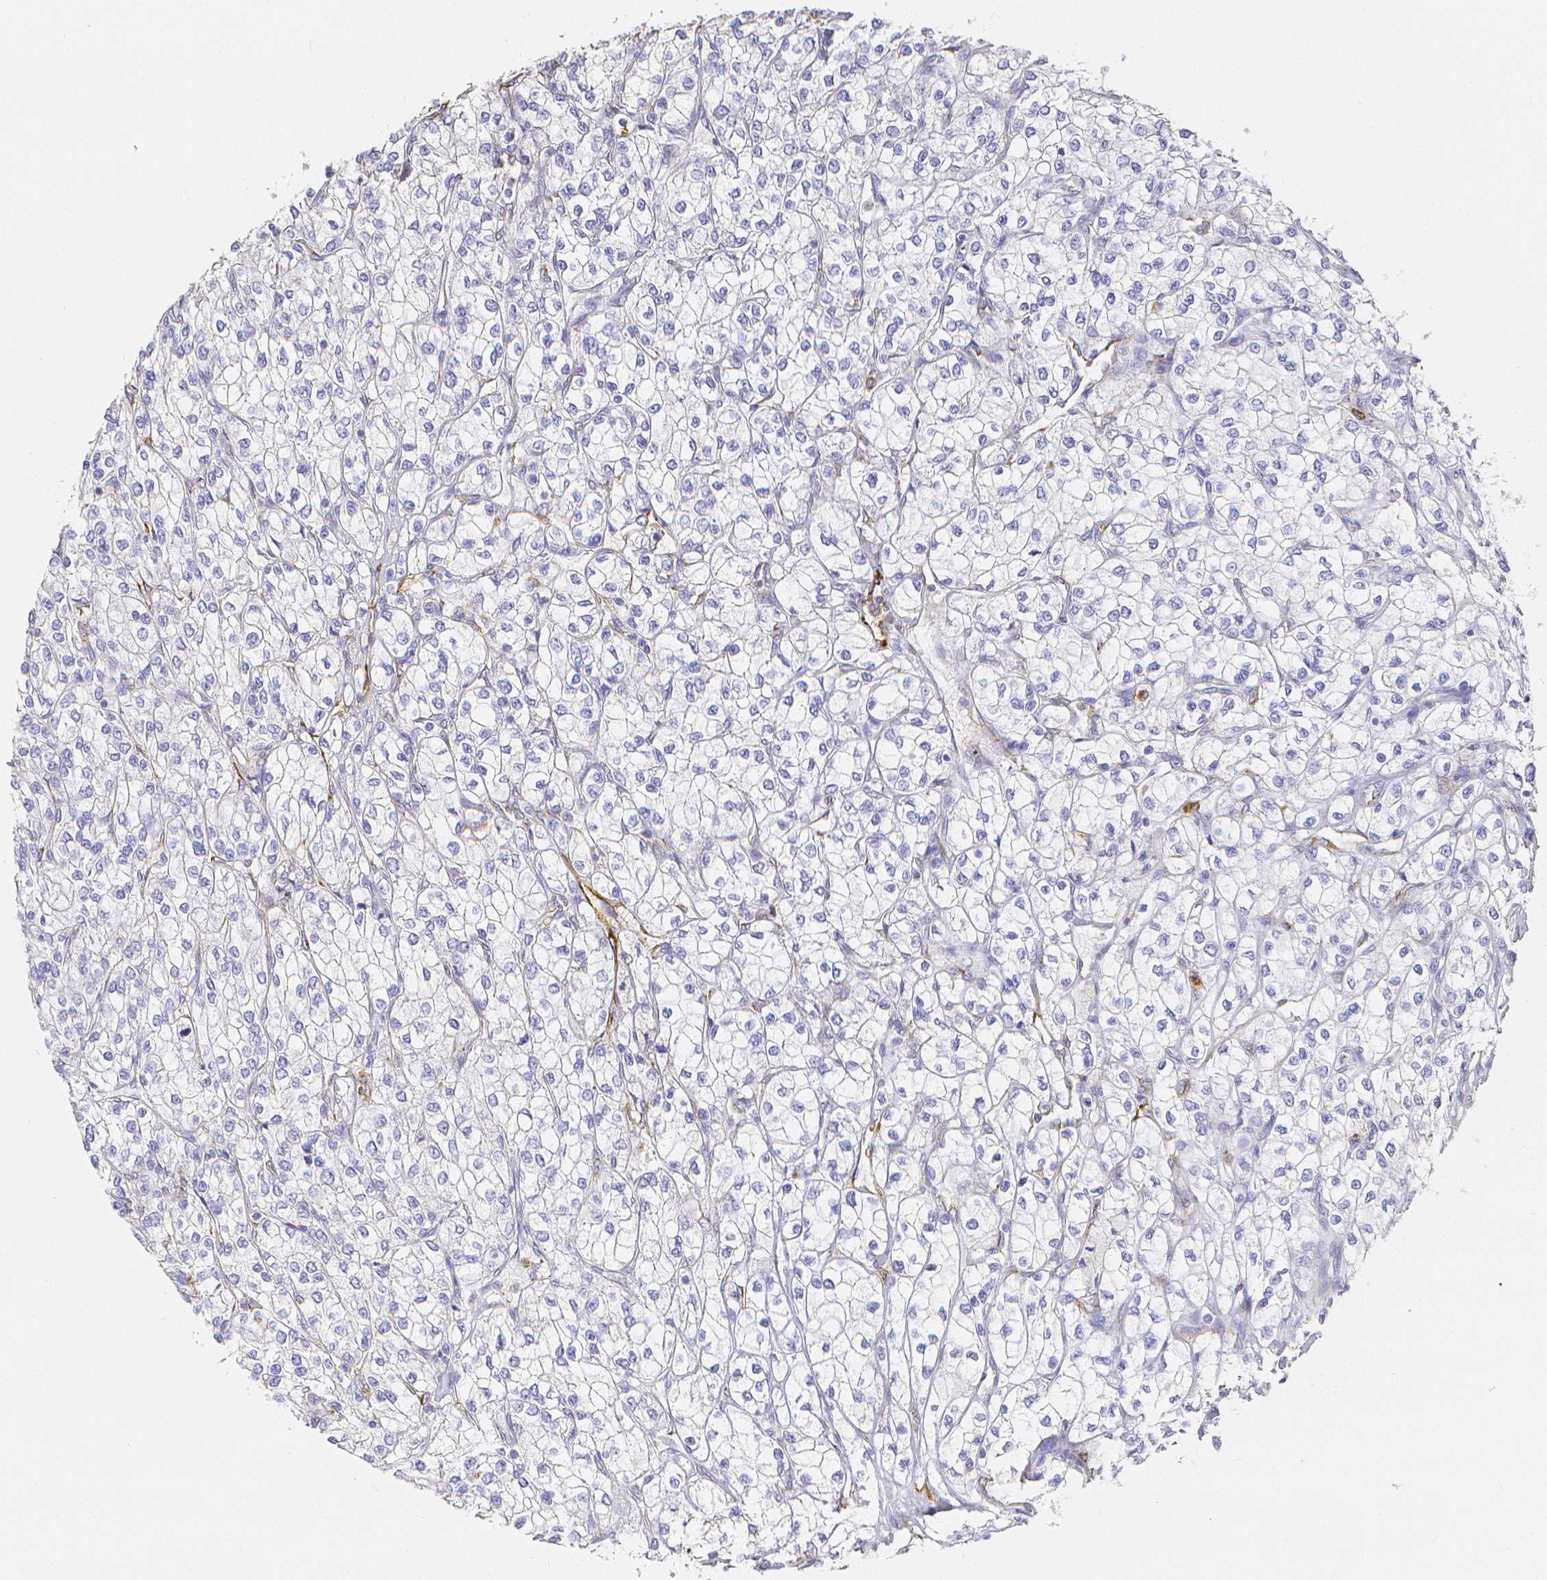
{"staining": {"intensity": "negative", "quantity": "none", "location": "none"}, "tissue": "renal cancer", "cell_type": "Tumor cells", "image_type": "cancer", "snomed": [{"axis": "morphology", "description": "Adenocarcinoma, NOS"}, {"axis": "topography", "description": "Kidney"}], "caption": "Renal cancer (adenocarcinoma) was stained to show a protein in brown. There is no significant positivity in tumor cells. Brightfield microscopy of immunohistochemistry stained with DAB (brown) and hematoxylin (blue), captured at high magnification.", "gene": "SMURF1", "patient": {"sex": "male", "age": 80}}